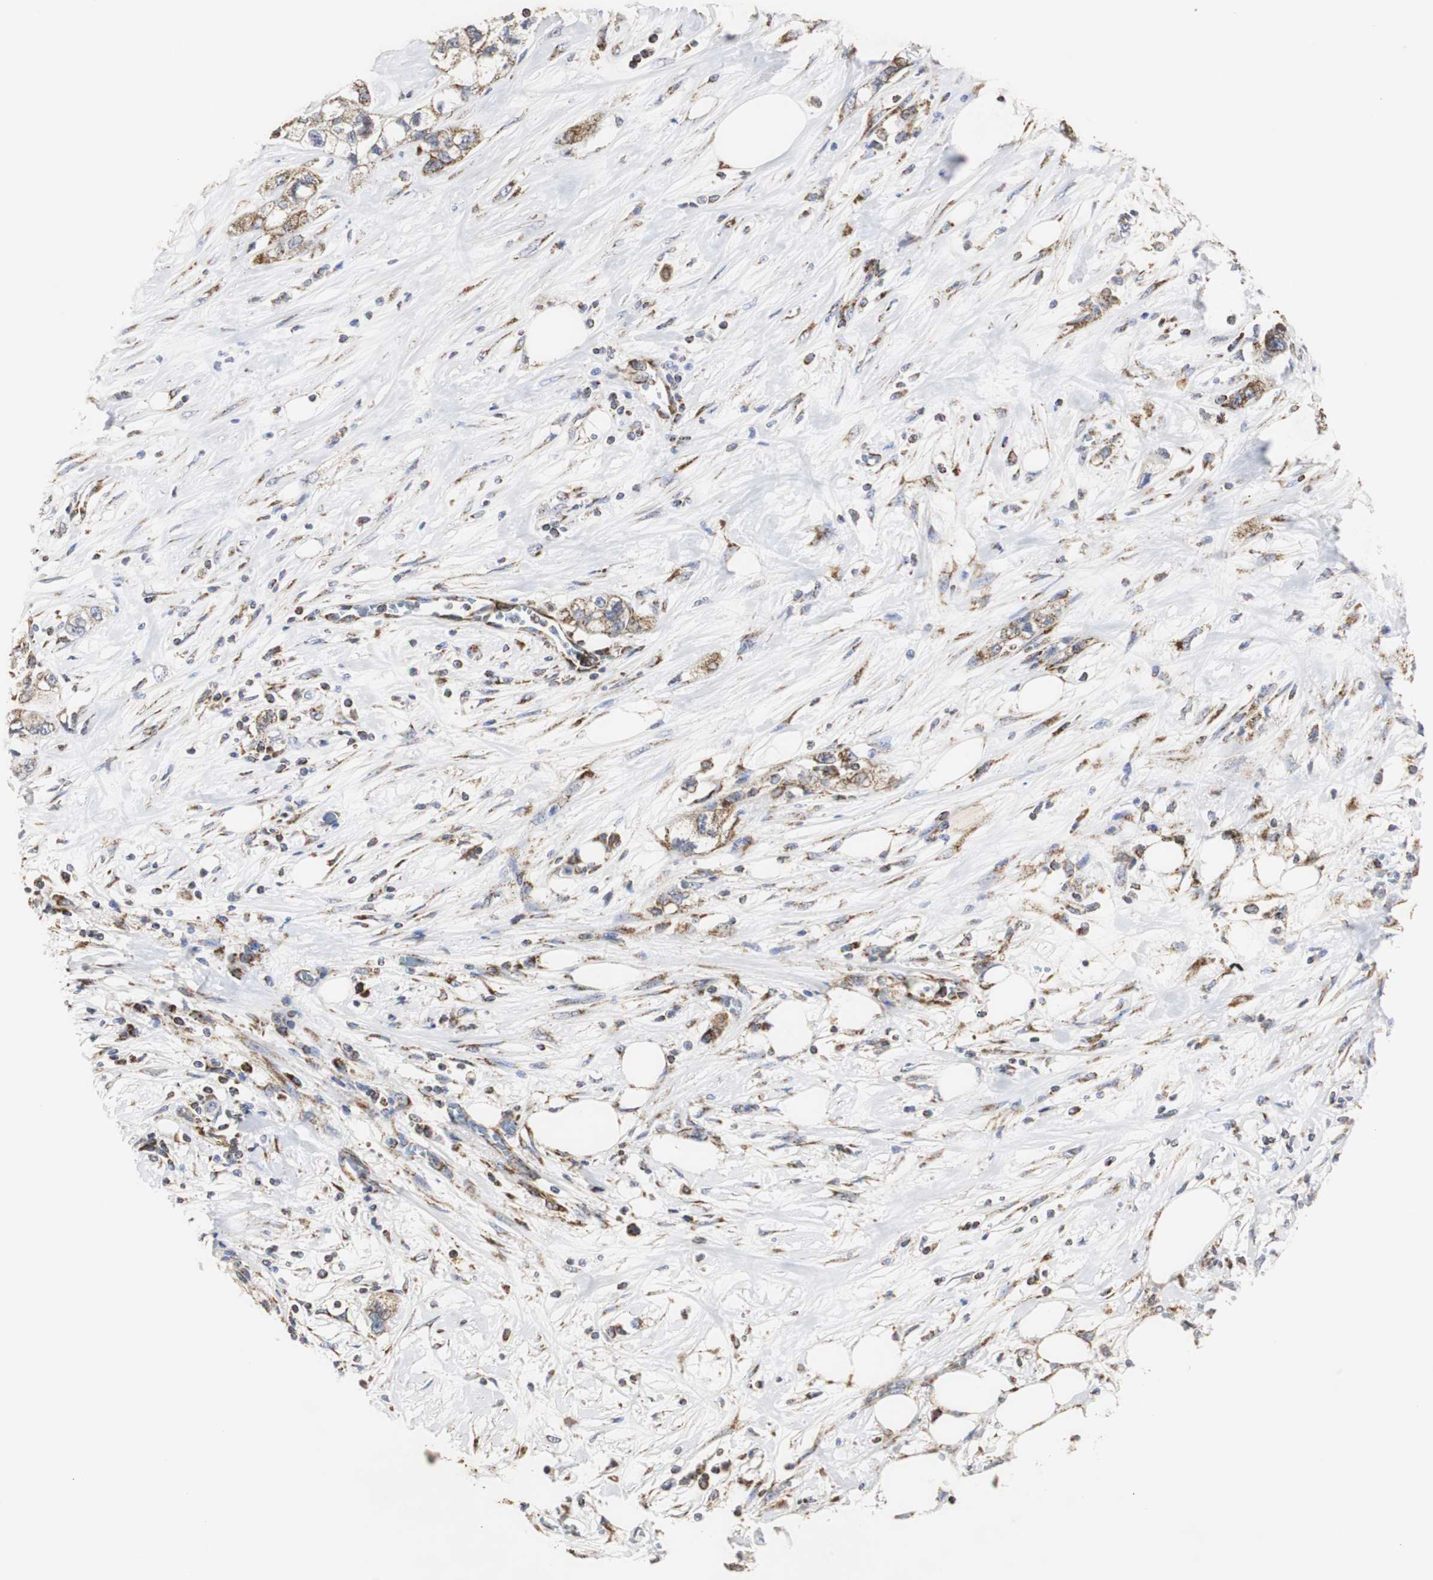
{"staining": {"intensity": "moderate", "quantity": "25%-75%", "location": "cytoplasmic/membranous"}, "tissue": "pancreatic cancer", "cell_type": "Tumor cells", "image_type": "cancer", "snomed": [{"axis": "morphology", "description": "Adenocarcinoma, NOS"}, {"axis": "topography", "description": "Pancreas"}], "caption": "Pancreatic cancer stained for a protein shows moderate cytoplasmic/membranous positivity in tumor cells. (DAB IHC, brown staining for protein, blue staining for nuclei).", "gene": "HSD17B10", "patient": {"sex": "male", "age": 70}}